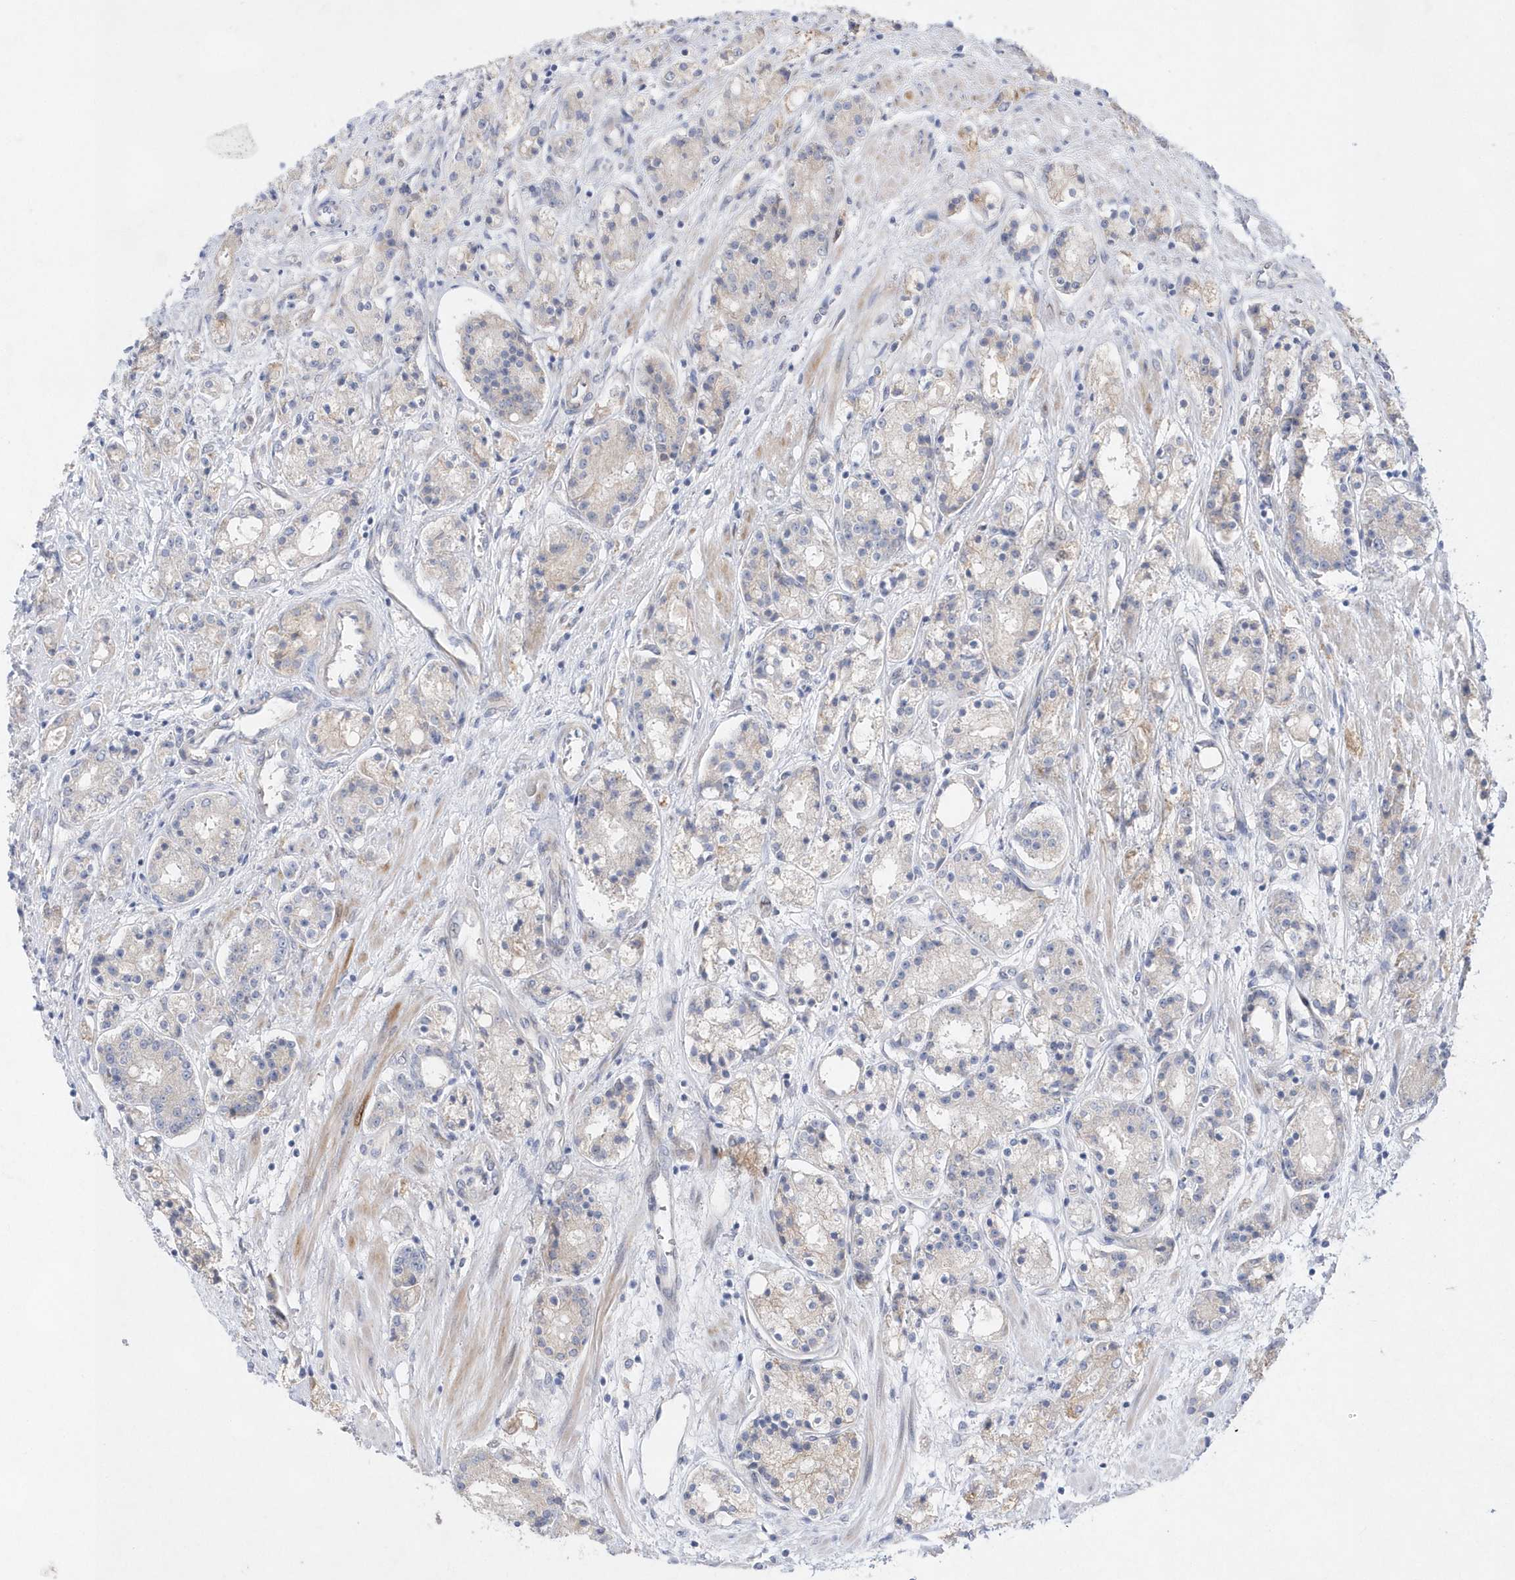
{"staining": {"intensity": "negative", "quantity": "none", "location": "none"}, "tissue": "prostate cancer", "cell_type": "Tumor cells", "image_type": "cancer", "snomed": [{"axis": "morphology", "description": "Adenocarcinoma, High grade"}, {"axis": "topography", "description": "Prostate"}], "caption": "Tumor cells are negative for brown protein staining in prostate cancer.", "gene": "TMEM132B", "patient": {"sex": "male", "age": 60}}